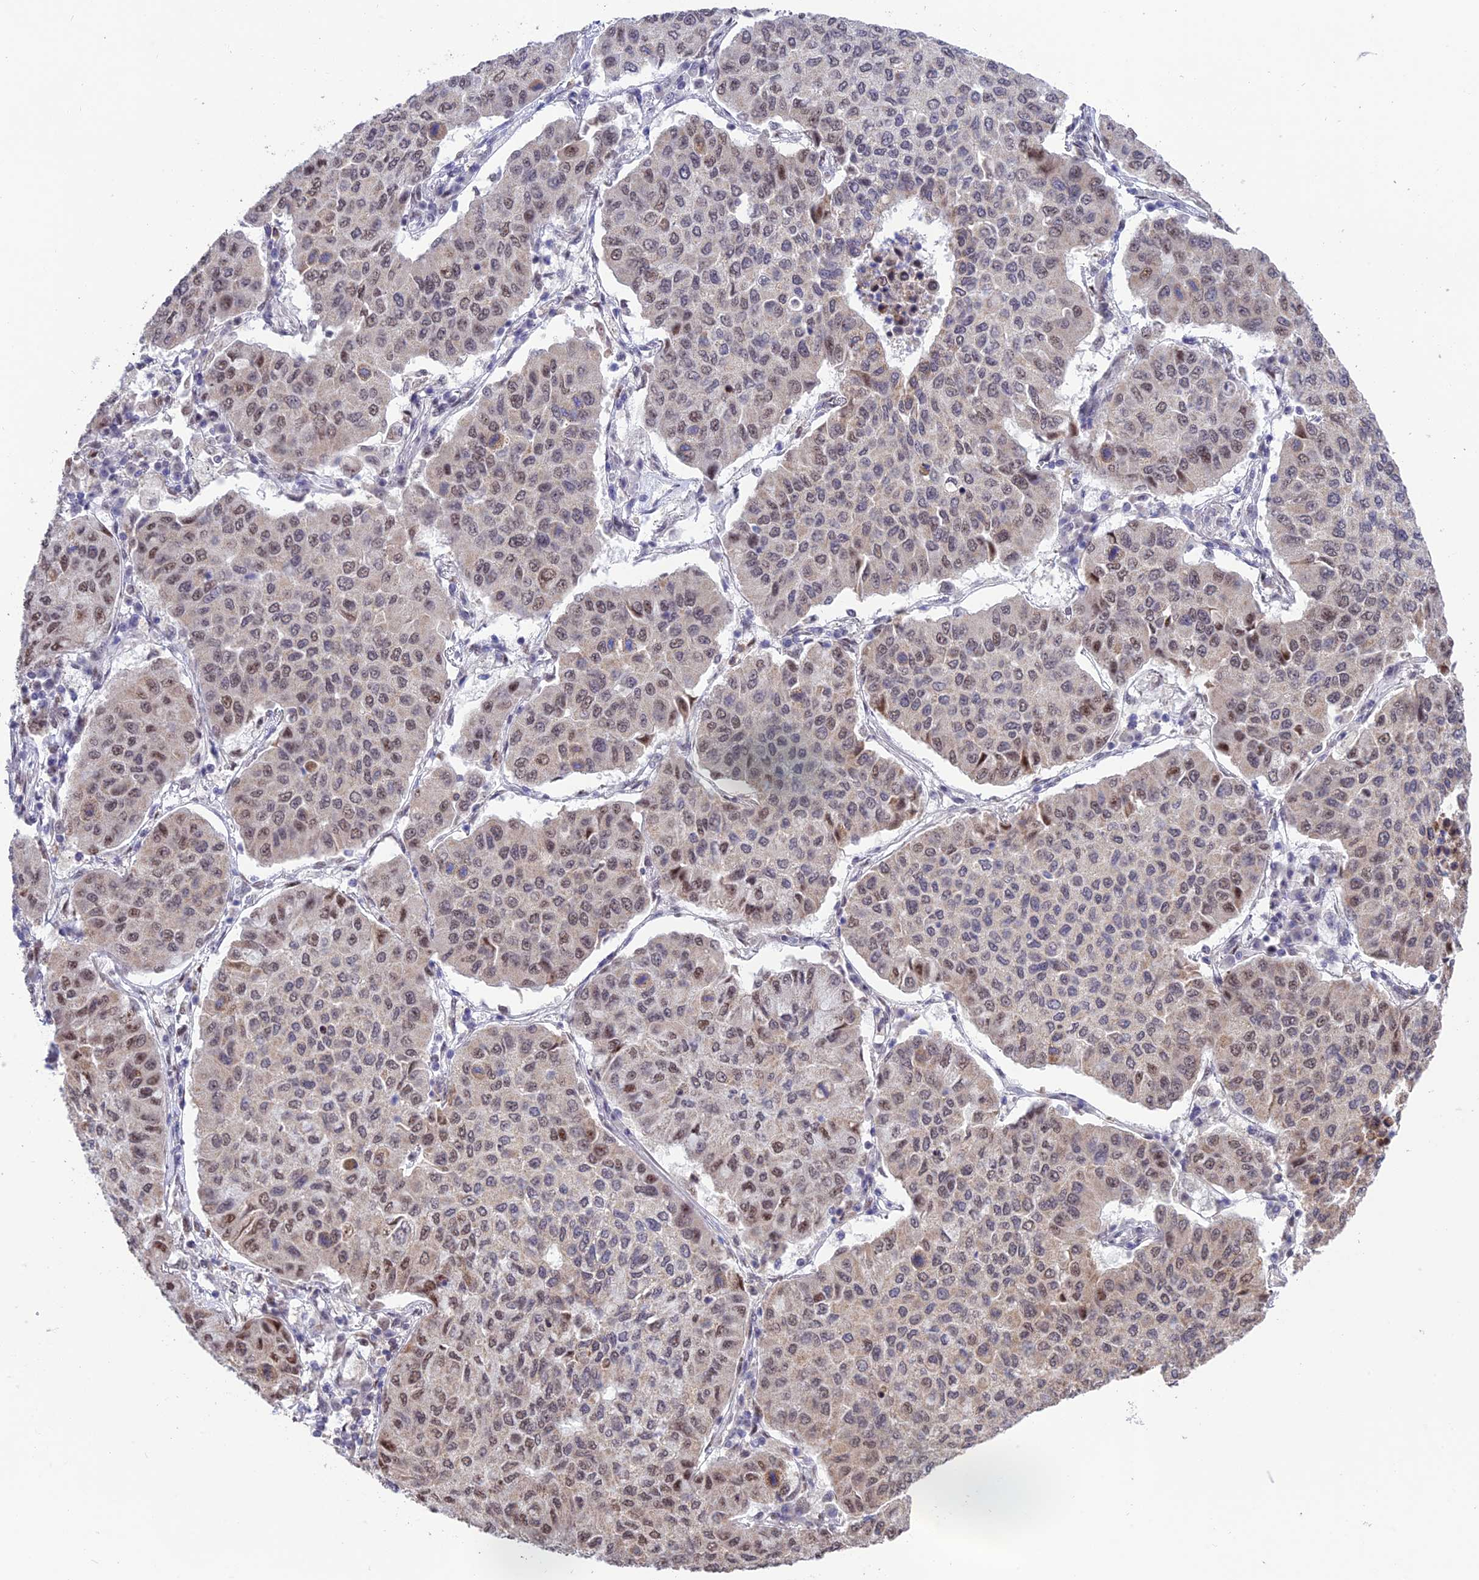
{"staining": {"intensity": "moderate", "quantity": "<25%", "location": "nuclear"}, "tissue": "lung cancer", "cell_type": "Tumor cells", "image_type": "cancer", "snomed": [{"axis": "morphology", "description": "Squamous cell carcinoma, NOS"}, {"axis": "topography", "description": "Lung"}], "caption": "The photomicrograph shows immunohistochemical staining of lung cancer. There is moderate nuclear expression is identified in about <25% of tumor cells.", "gene": "THOC7", "patient": {"sex": "male", "age": 74}}